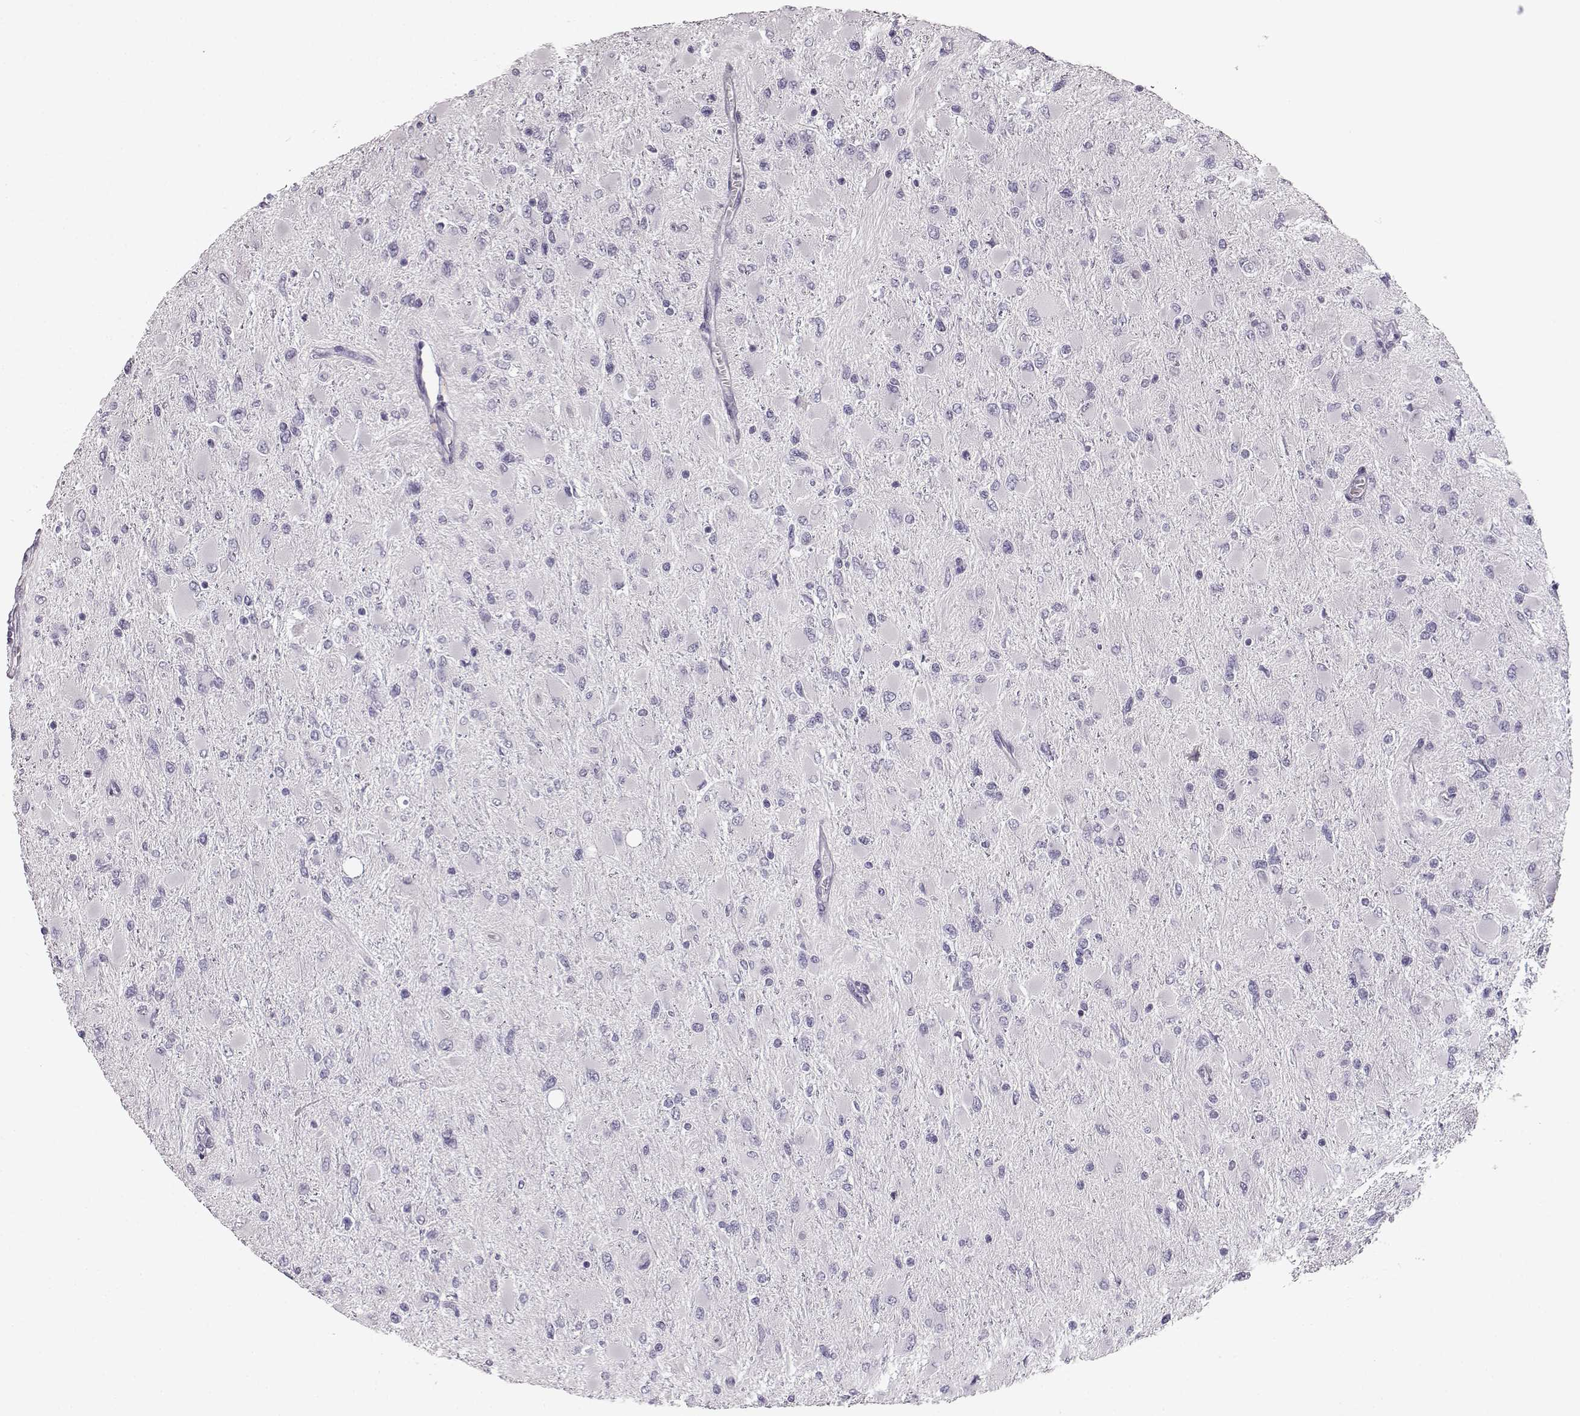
{"staining": {"intensity": "negative", "quantity": "none", "location": "none"}, "tissue": "glioma", "cell_type": "Tumor cells", "image_type": "cancer", "snomed": [{"axis": "morphology", "description": "Glioma, malignant, High grade"}, {"axis": "topography", "description": "Cerebral cortex"}], "caption": "High power microscopy image of an immunohistochemistry image of glioma, revealing no significant staining in tumor cells.", "gene": "BFSP2", "patient": {"sex": "female", "age": 36}}